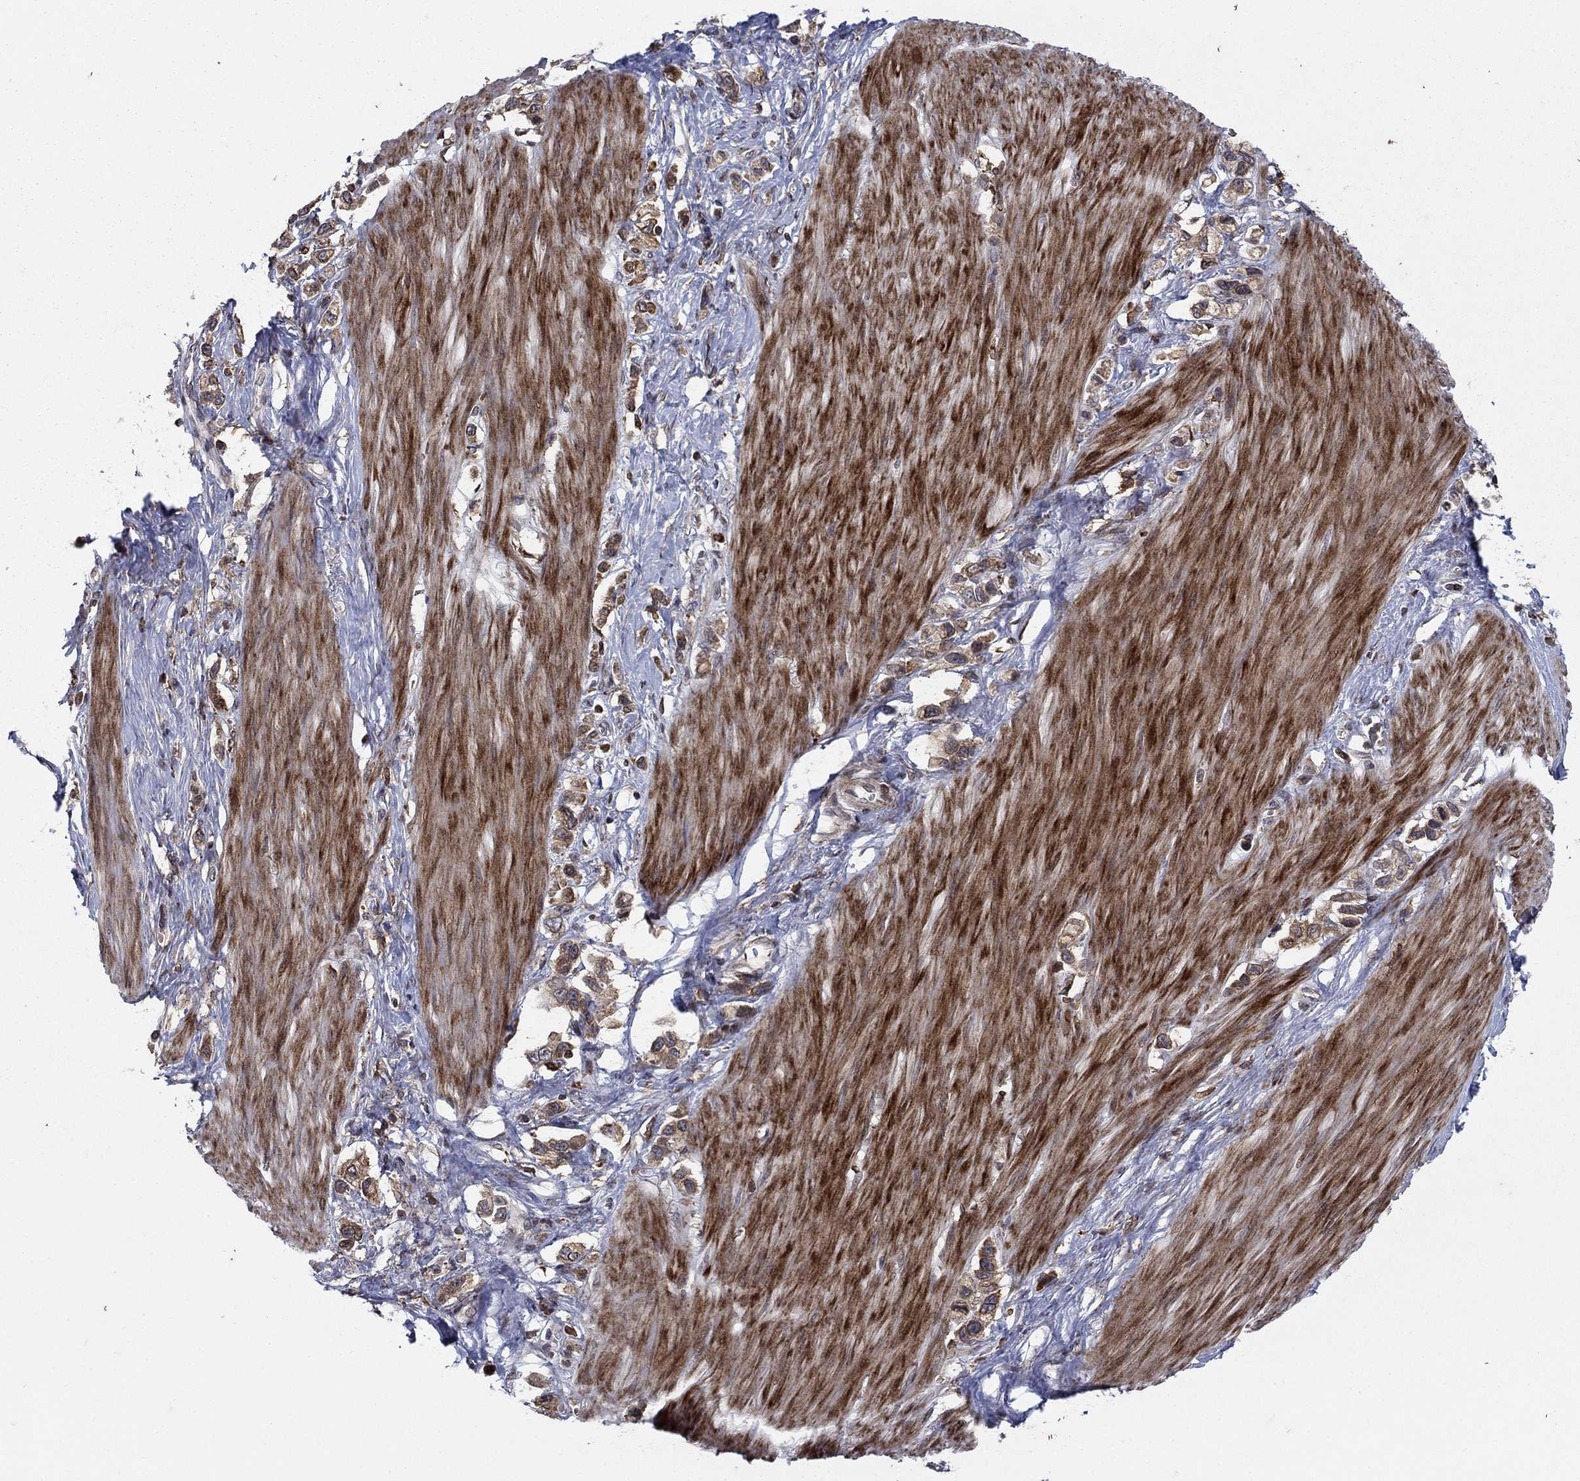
{"staining": {"intensity": "moderate", "quantity": ">75%", "location": "cytoplasmic/membranous"}, "tissue": "stomach cancer", "cell_type": "Tumor cells", "image_type": "cancer", "snomed": [{"axis": "morphology", "description": "Normal tissue, NOS"}, {"axis": "morphology", "description": "Adenocarcinoma, NOS"}, {"axis": "morphology", "description": "Adenocarcinoma, High grade"}, {"axis": "topography", "description": "Stomach, upper"}, {"axis": "topography", "description": "Stomach"}], "caption": "Human stomach cancer stained with a brown dye reveals moderate cytoplasmic/membranous positive expression in approximately >75% of tumor cells.", "gene": "DHRS7", "patient": {"sex": "female", "age": 65}}